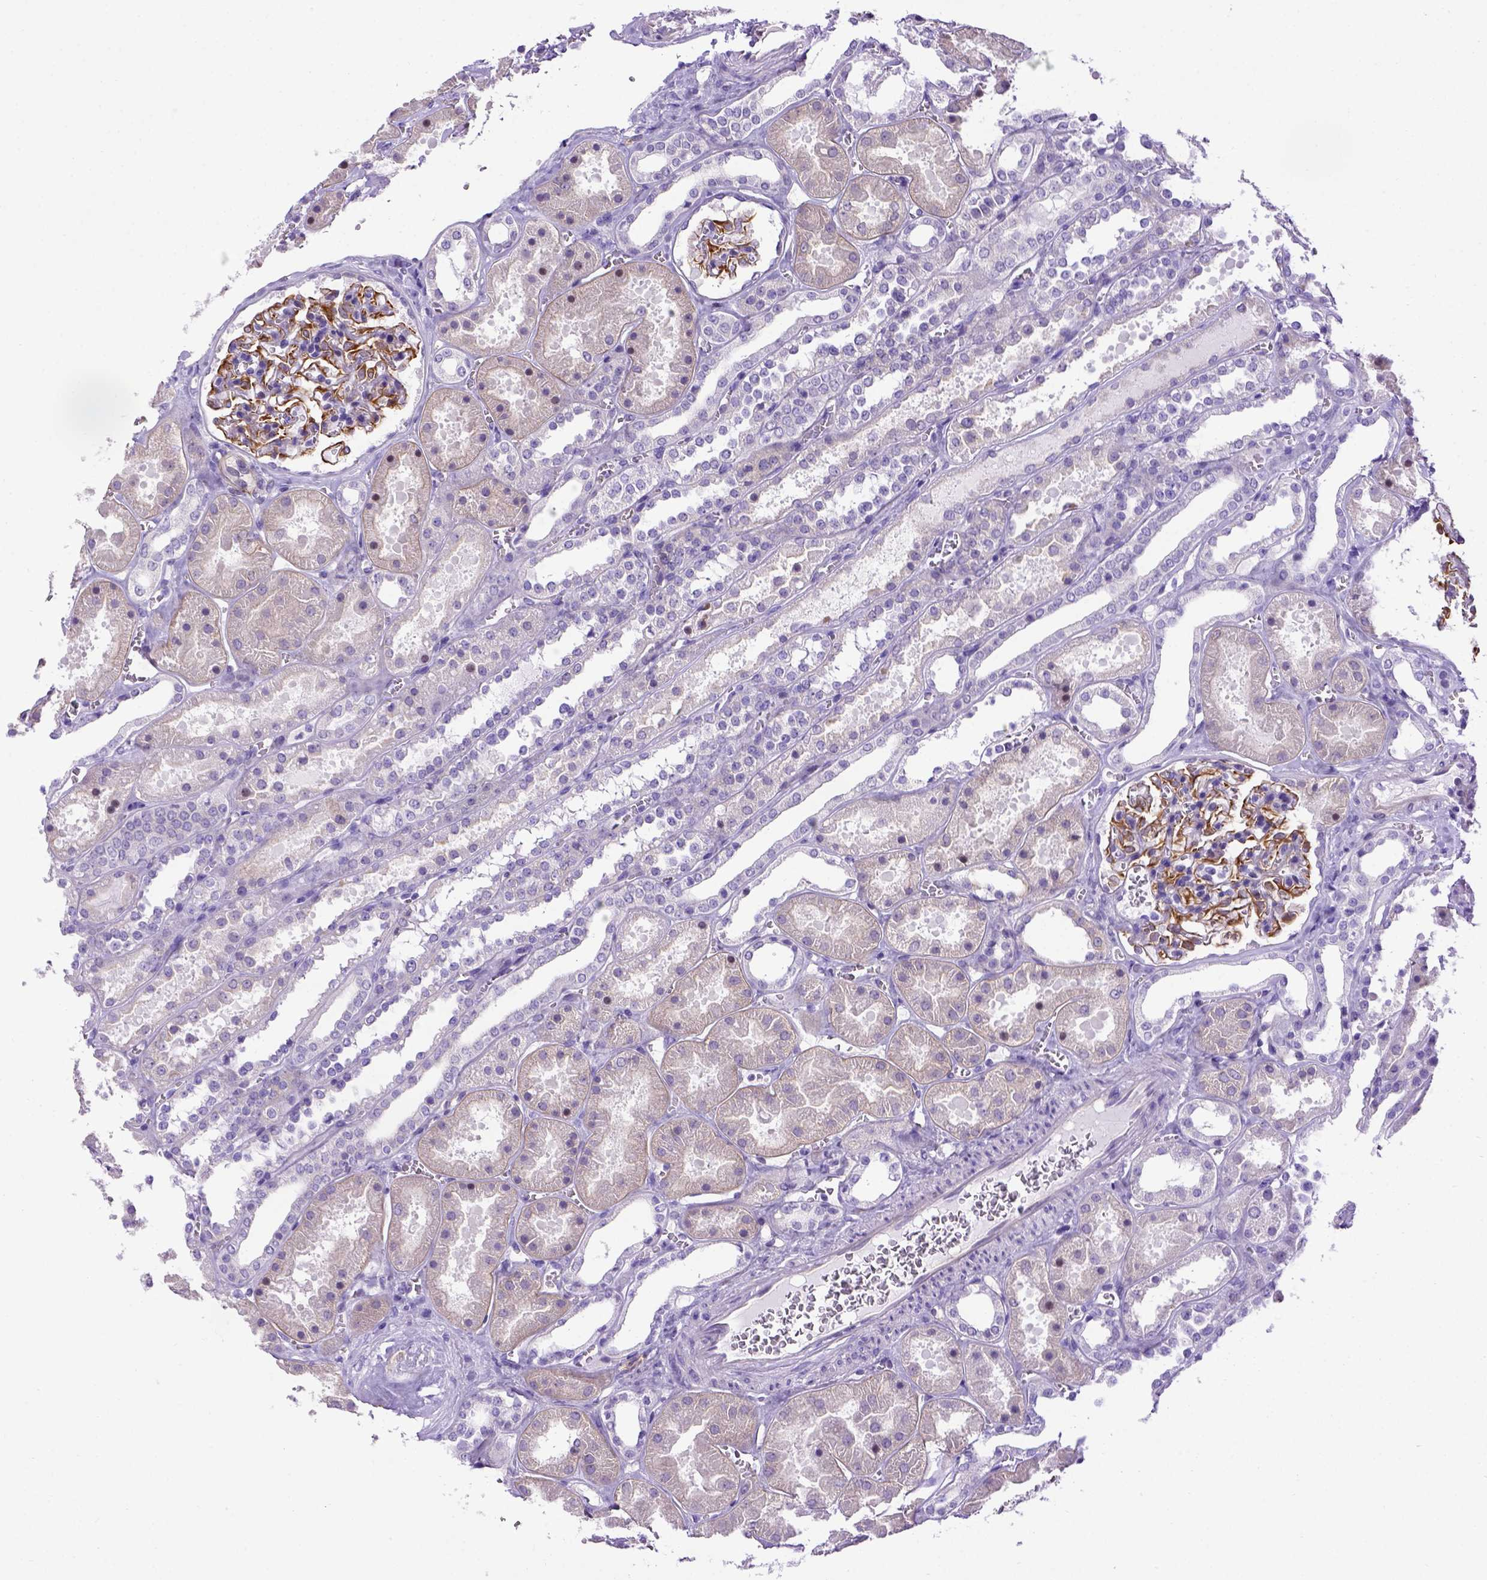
{"staining": {"intensity": "strong", "quantity": ">75%", "location": "cytoplasmic/membranous"}, "tissue": "kidney", "cell_type": "Cells in glomeruli", "image_type": "normal", "snomed": [{"axis": "morphology", "description": "Normal tissue, NOS"}, {"axis": "topography", "description": "Kidney"}], "caption": "The micrograph shows staining of benign kidney, revealing strong cytoplasmic/membranous protein positivity (brown color) within cells in glomeruli. (DAB = brown stain, brightfield microscopy at high magnification).", "gene": "ADAM12", "patient": {"sex": "female", "age": 41}}